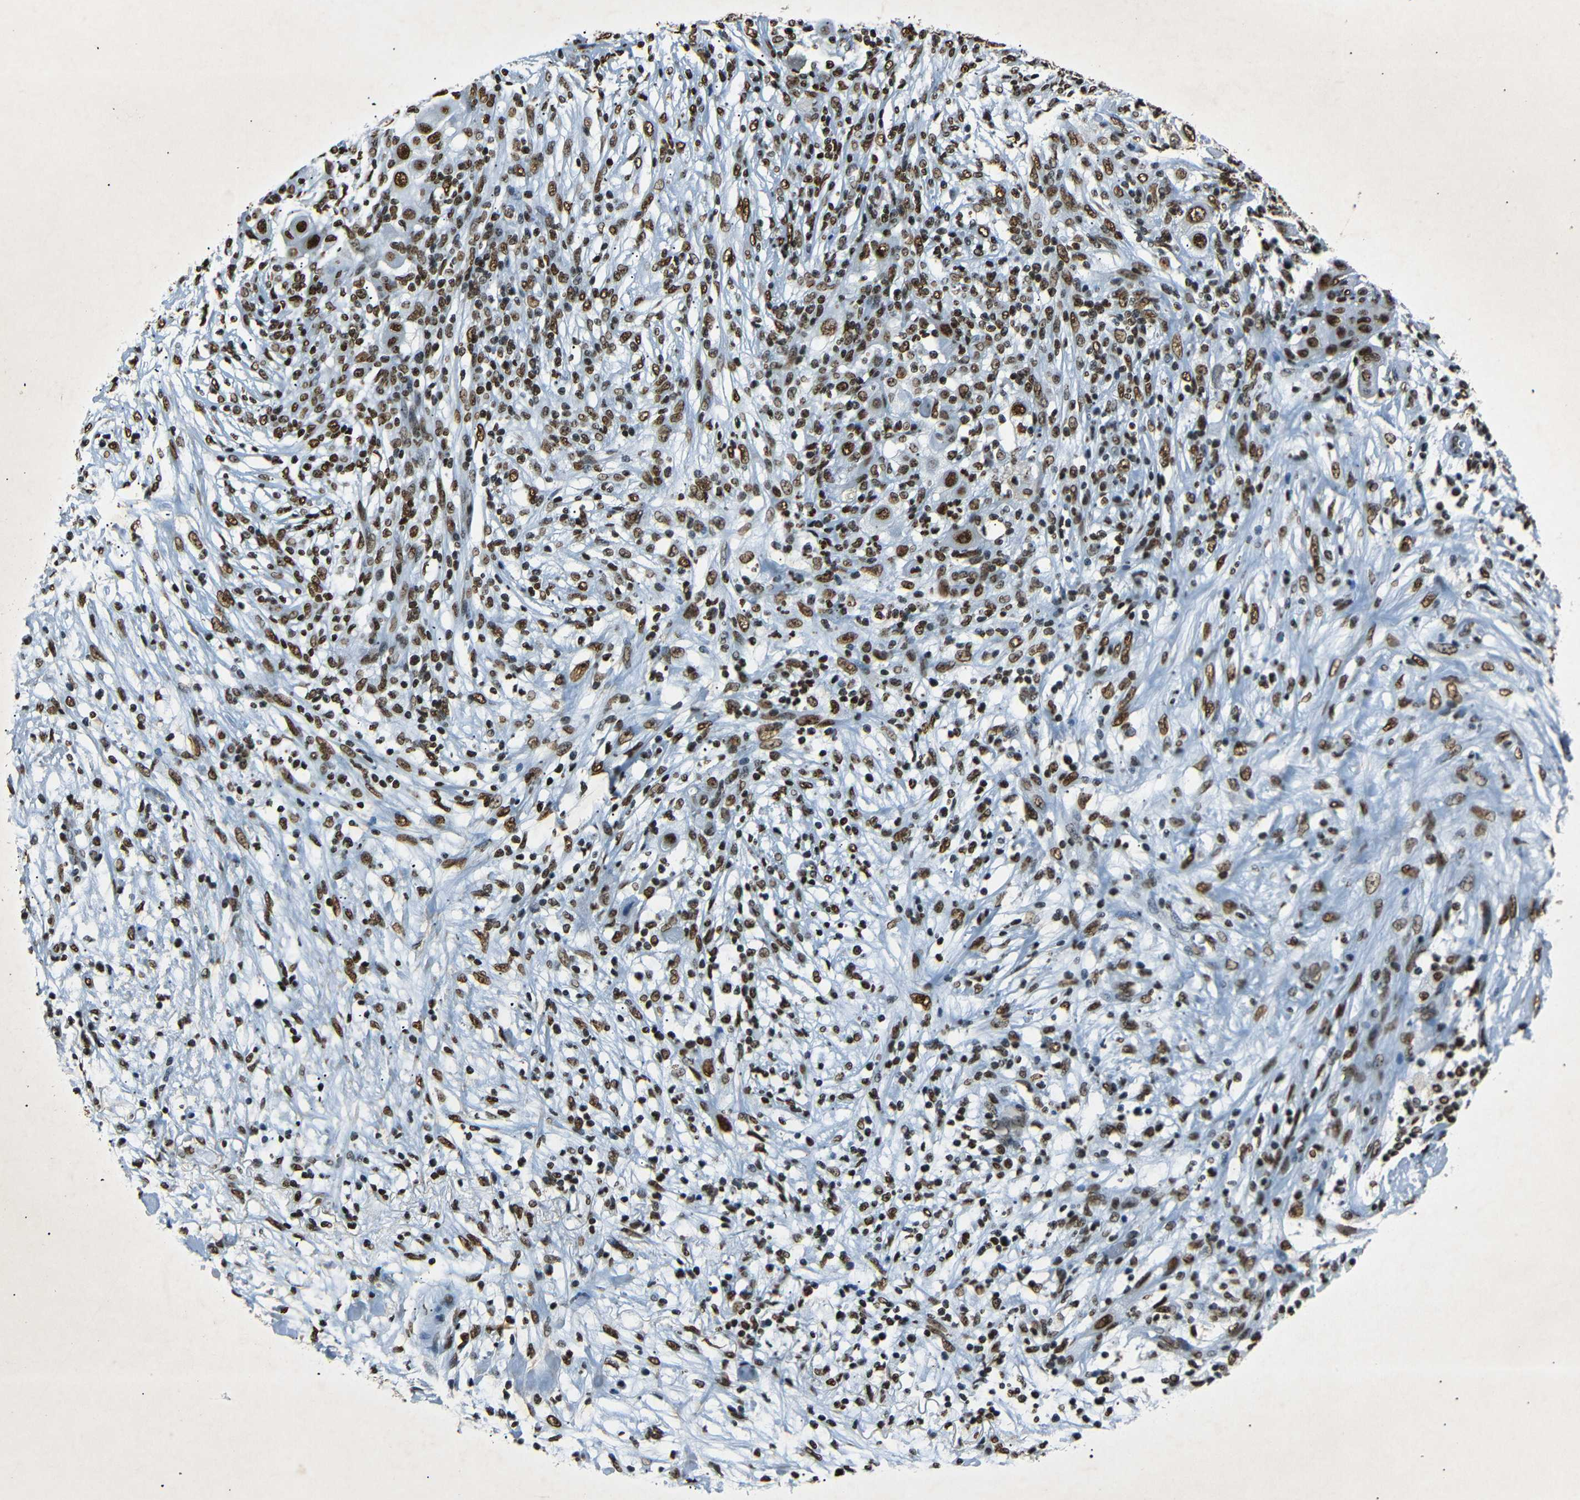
{"staining": {"intensity": "strong", "quantity": ">75%", "location": "nuclear"}, "tissue": "ovarian cancer", "cell_type": "Tumor cells", "image_type": "cancer", "snomed": [{"axis": "morphology", "description": "Carcinoma, endometroid"}, {"axis": "topography", "description": "Ovary"}], "caption": "Tumor cells show high levels of strong nuclear staining in about >75% of cells in ovarian endometroid carcinoma.", "gene": "HMGN1", "patient": {"sex": "female", "age": 42}}